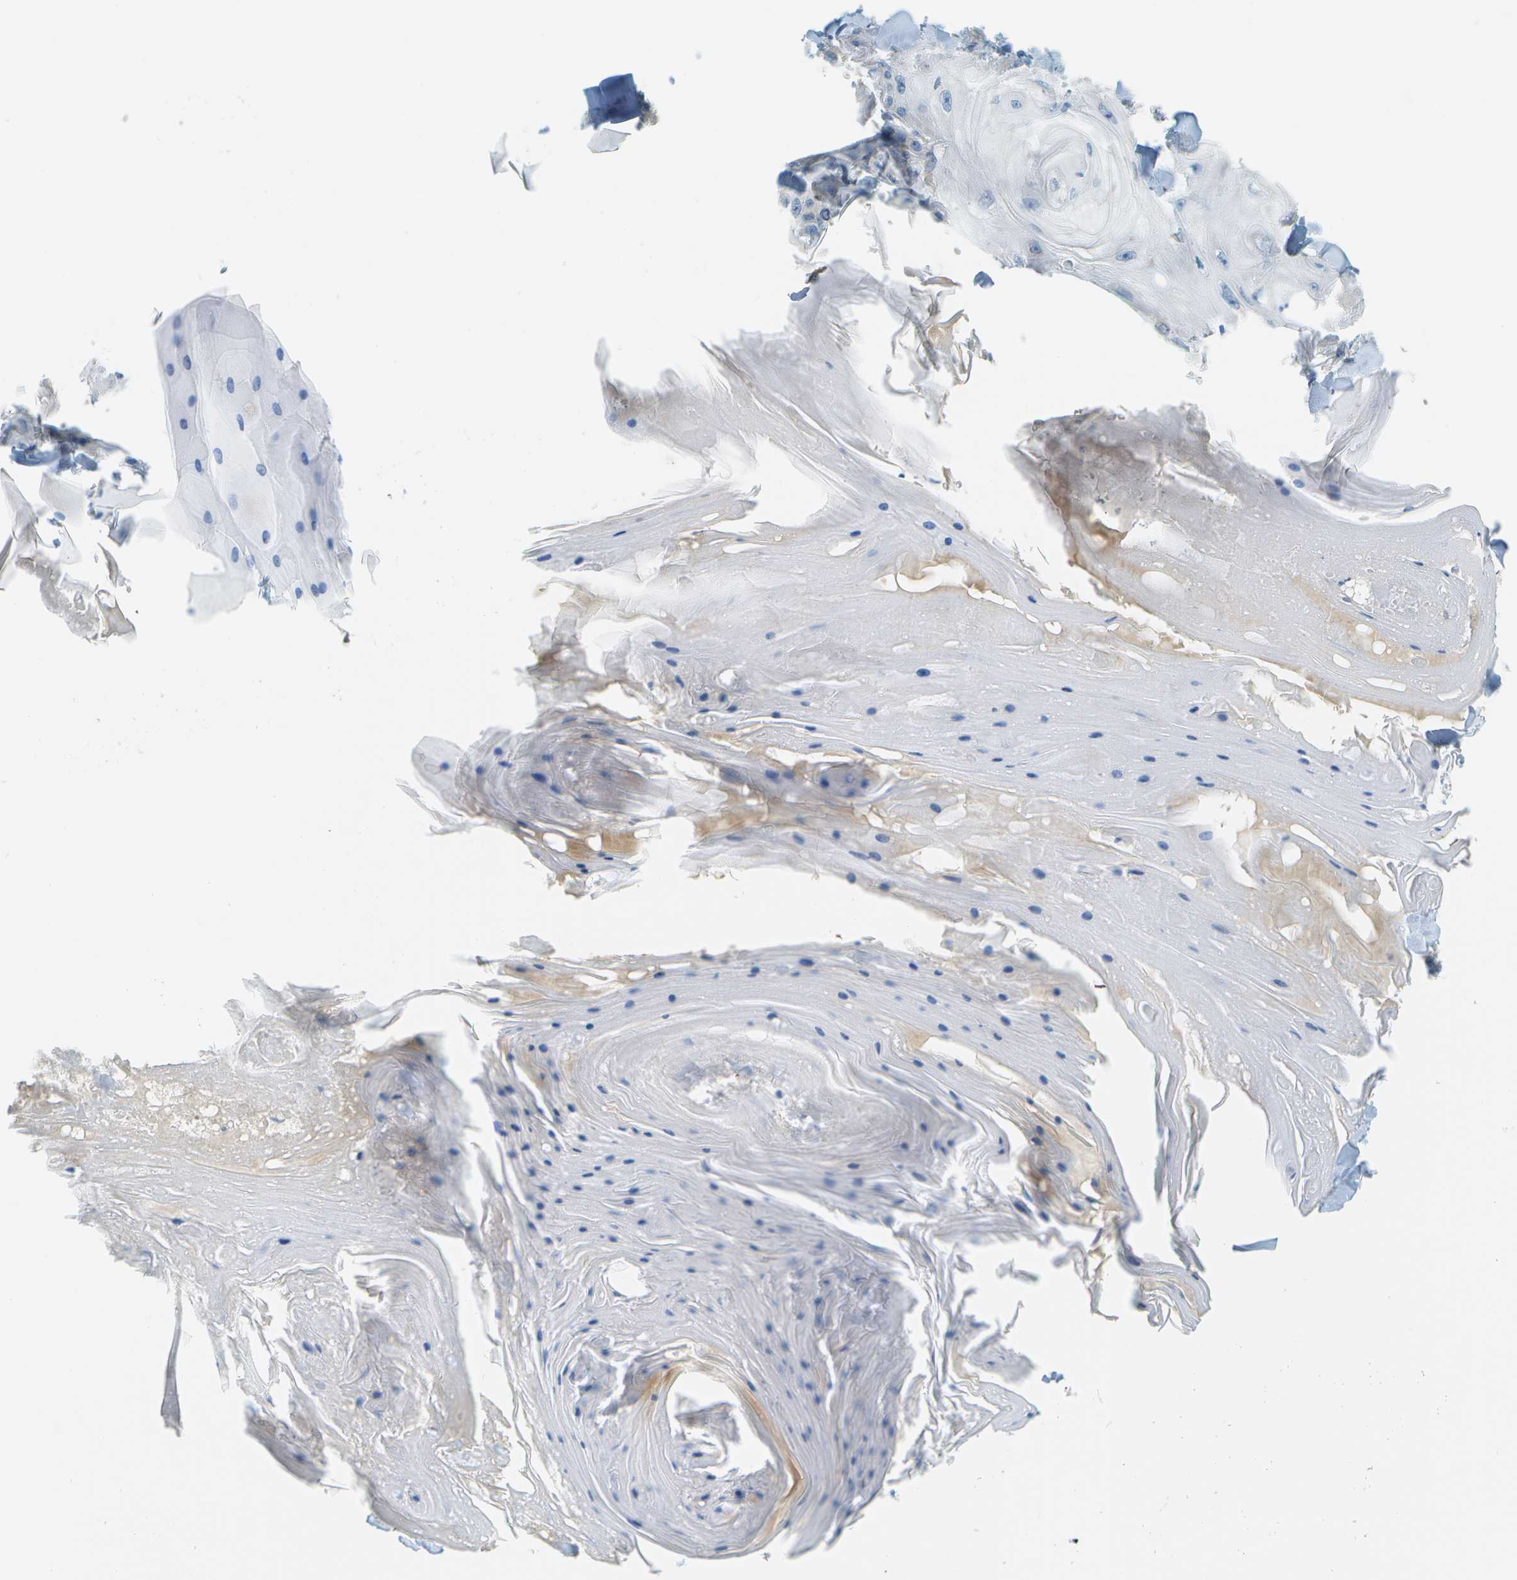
{"staining": {"intensity": "negative", "quantity": "none", "location": "none"}, "tissue": "skin cancer", "cell_type": "Tumor cells", "image_type": "cancer", "snomed": [{"axis": "morphology", "description": "Squamous cell carcinoma, NOS"}, {"axis": "topography", "description": "Skin"}], "caption": "Tumor cells show no significant protein staining in skin squamous cell carcinoma. Nuclei are stained in blue.", "gene": "PTGIS", "patient": {"sex": "male", "age": 74}}